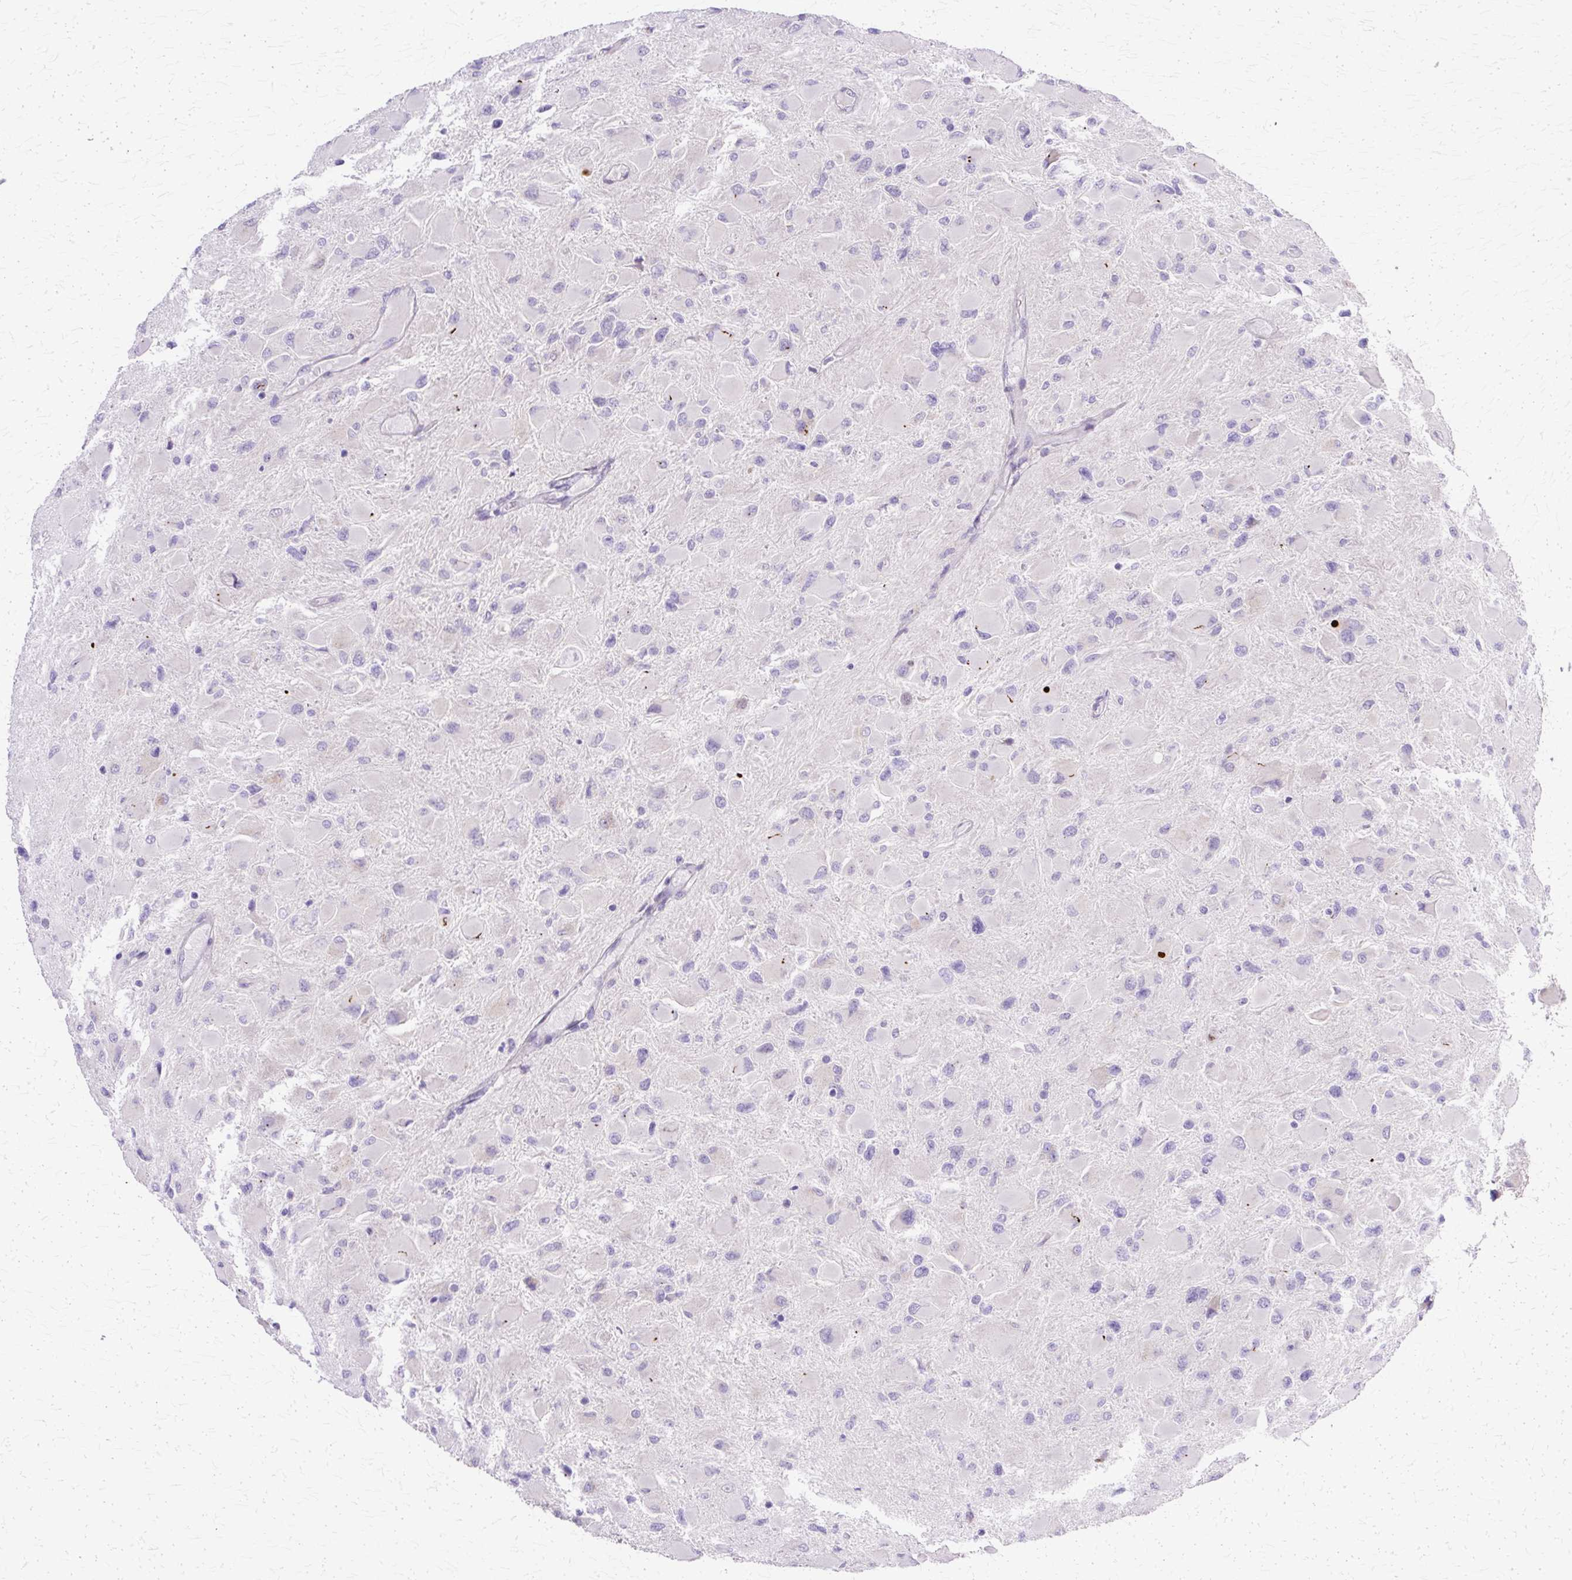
{"staining": {"intensity": "negative", "quantity": "none", "location": "none"}, "tissue": "glioma", "cell_type": "Tumor cells", "image_type": "cancer", "snomed": [{"axis": "morphology", "description": "Glioma, malignant, High grade"}, {"axis": "topography", "description": "Cerebral cortex"}], "caption": "Glioma was stained to show a protein in brown. There is no significant expression in tumor cells.", "gene": "TBC1D3G", "patient": {"sex": "female", "age": 36}}